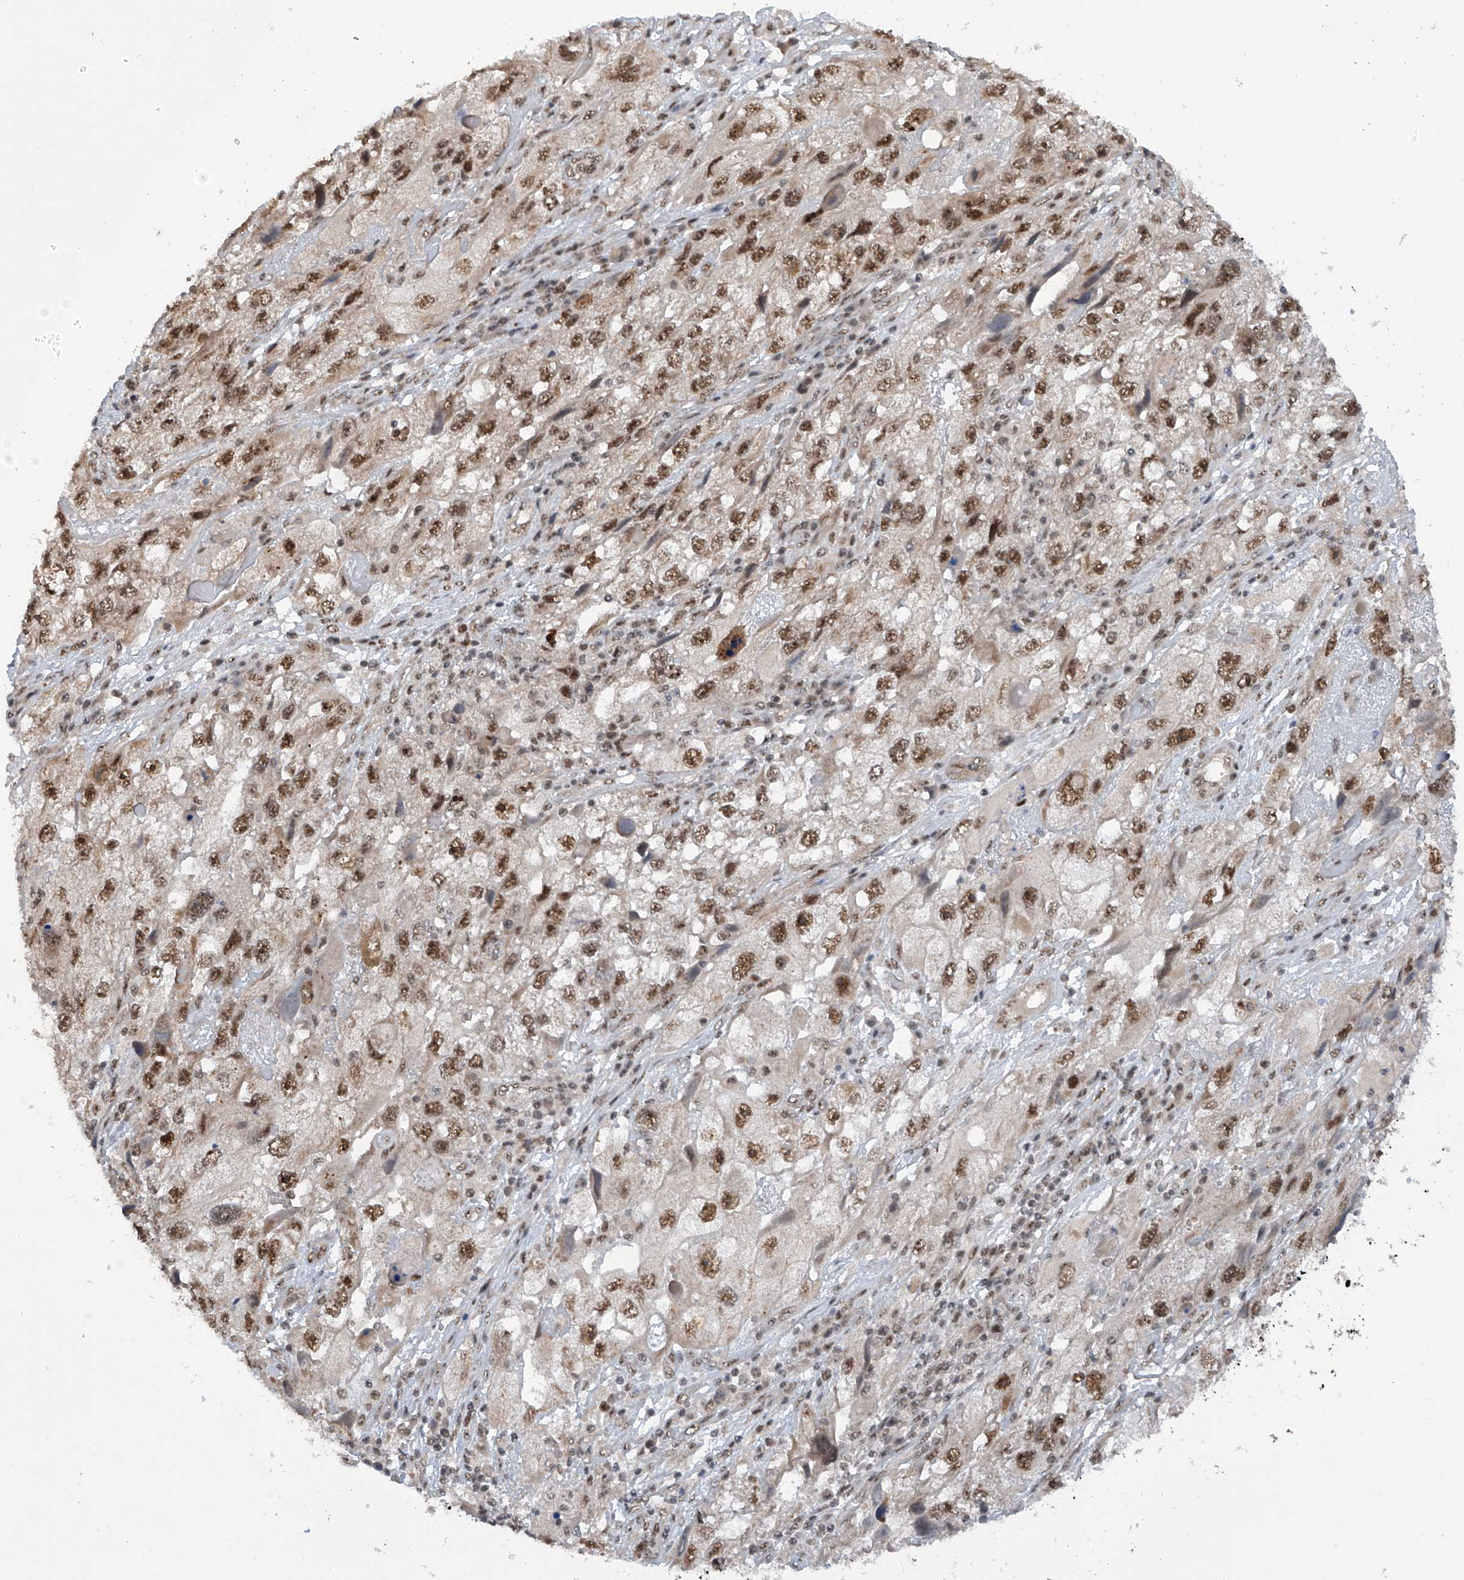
{"staining": {"intensity": "moderate", "quantity": ">75%", "location": "nuclear"}, "tissue": "endometrial cancer", "cell_type": "Tumor cells", "image_type": "cancer", "snomed": [{"axis": "morphology", "description": "Adenocarcinoma, NOS"}, {"axis": "topography", "description": "Endometrium"}], "caption": "Endometrial adenocarcinoma stained for a protein displays moderate nuclear positivity in tumor cells. Using DAB (3,3'-diaminobenzidine) (brown) and hematoxylin (blue) stains, captured at high magnification using brightfield microscopy.", "gene": "RPAIN", "patient": {"sex": "female", "age": 49}}